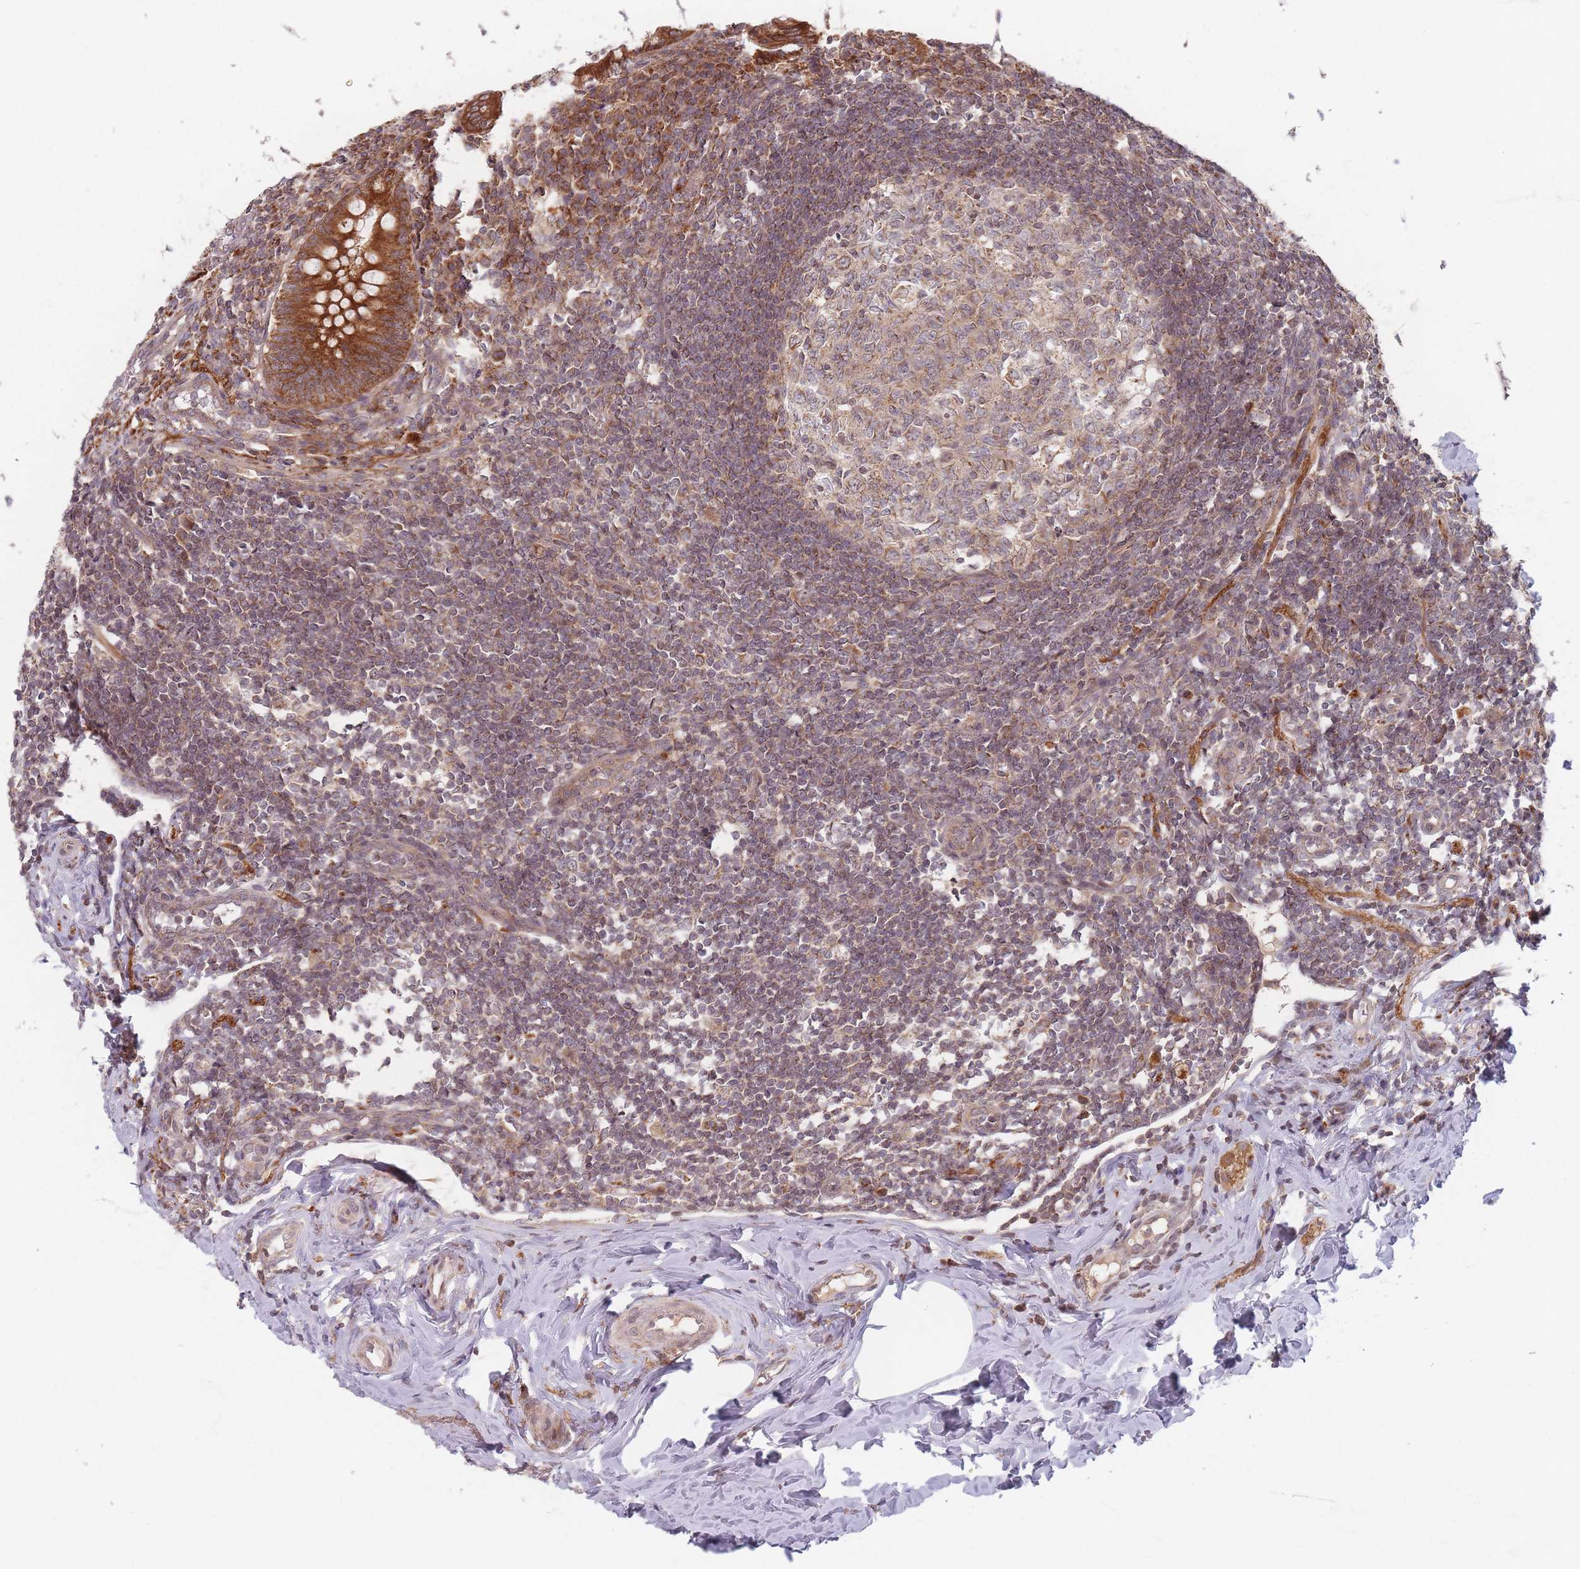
{"staining": {"intensity": "weak", "quantity": "25%-75%", "location": "cytoplasmic/membranous"}, "tissue": "appendix", "cell_type": "Glandular cells", "image_type": "normal", "snomed": [{"axis": "morphology", "description": "Normal tissue, NOS"}, {"axis": "topography", "description": "Appendix"}], "caption": "Brown immunohistochemical staining in normal human appendix reveals weak cytoplasmic/membranous staining in about 25%-75% of glandular cells.", "gene": "RADX", "patient": {"sex": "female", "age": 33}}